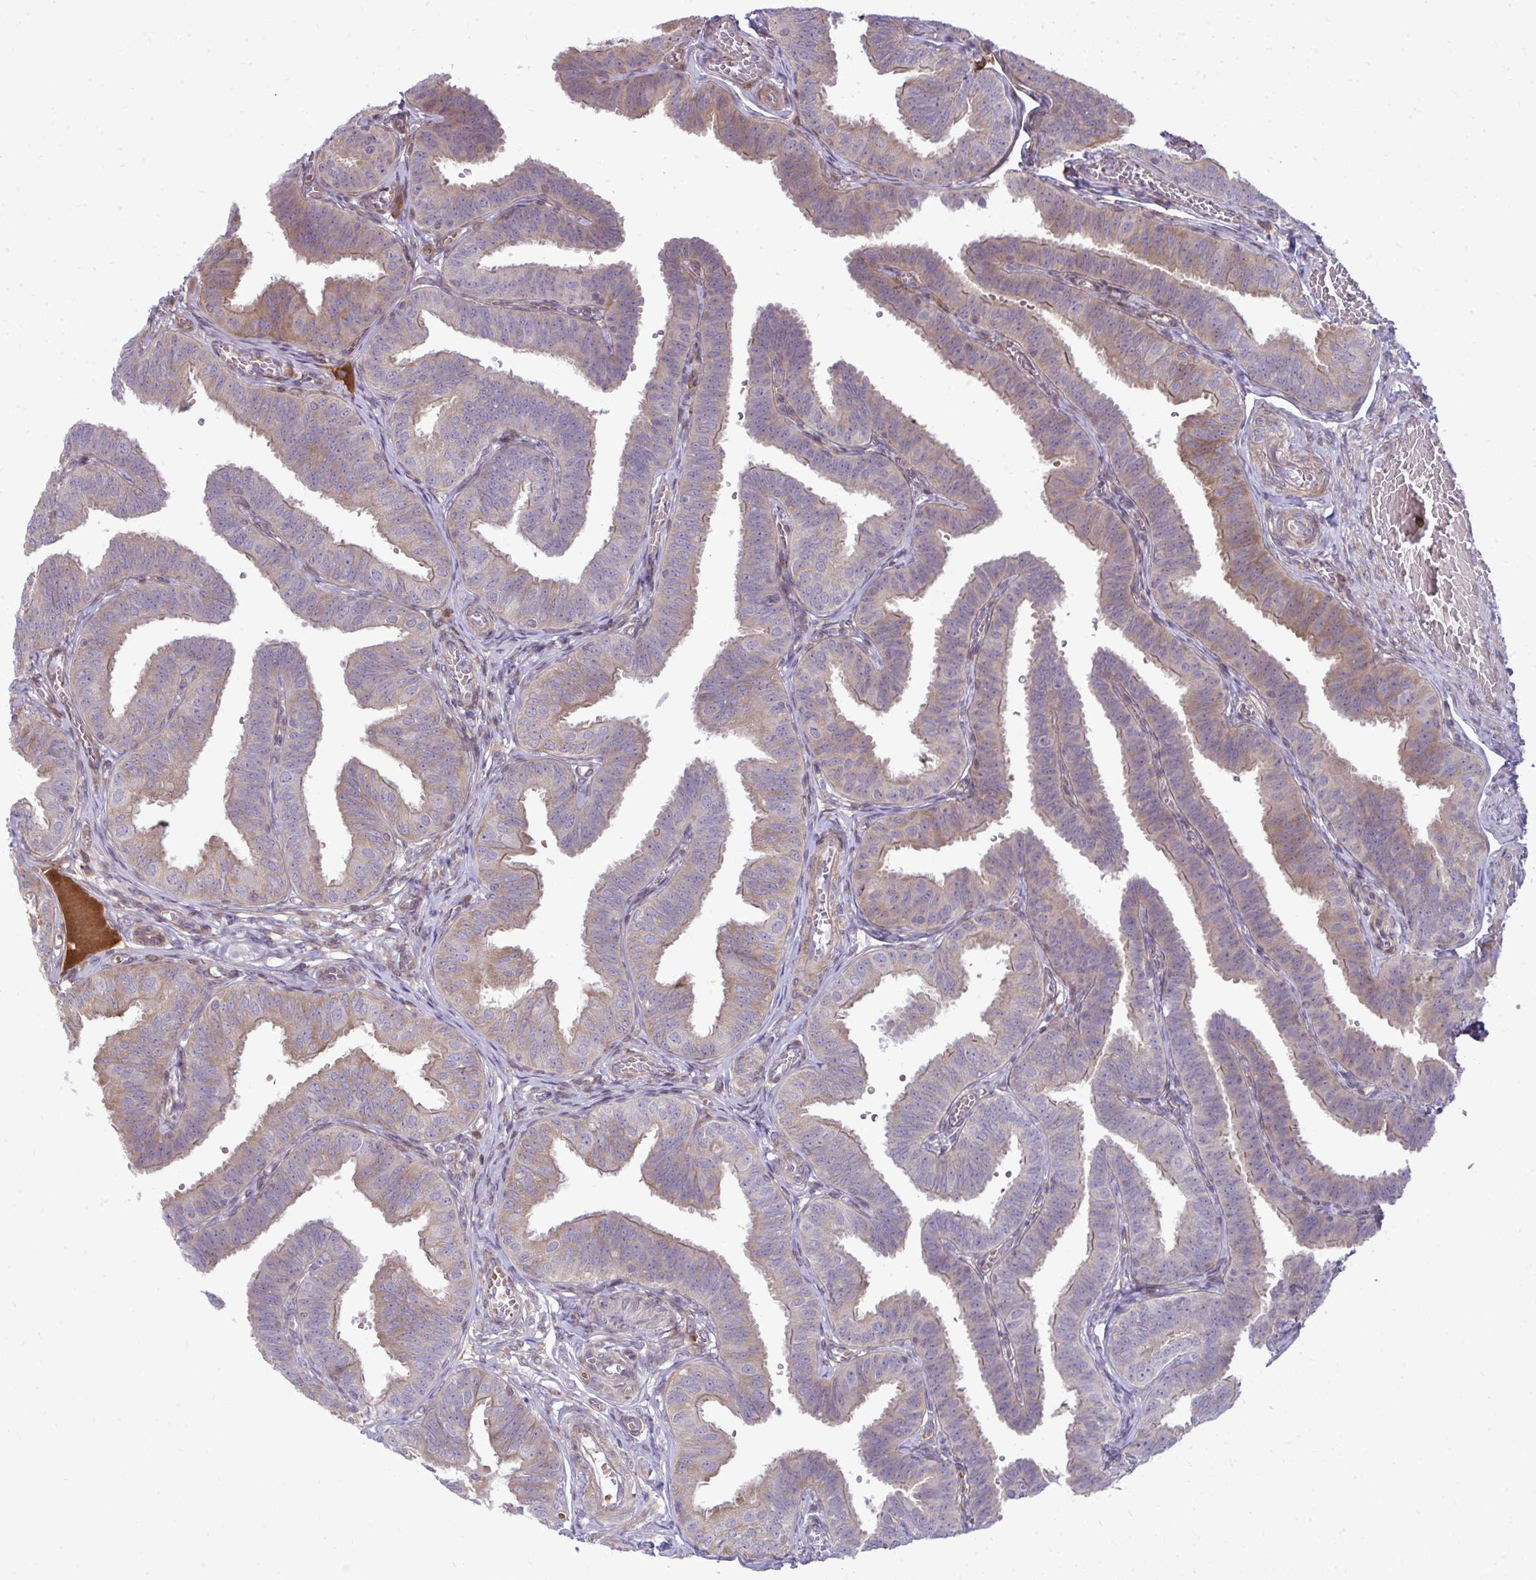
{"staining": {"intensity": "moderate", "quantity": "25%-75%", "location": "cytoplasmic/membranous"}, "tissue": "fallopian tube", "cell_type": "Glandular cells", "image_type": "normal", "snomed": [{"axis": "morphology", "description": "Normal tissue, NOS"}, {"axis": "topography", "description": "Fallopian tube"}], "caption": "Unremarkable fallopian tube was stained to show a protein in brown. There is medium levels of moderate cytoplasmic/membranous staining in about 25%-75% of glandular cells. Immunohistochemistry stains the protein in brown and the nuclei are stained blue.", "gene": "ZSCAN9", "patient": {"sex": "female", "age": 25}}